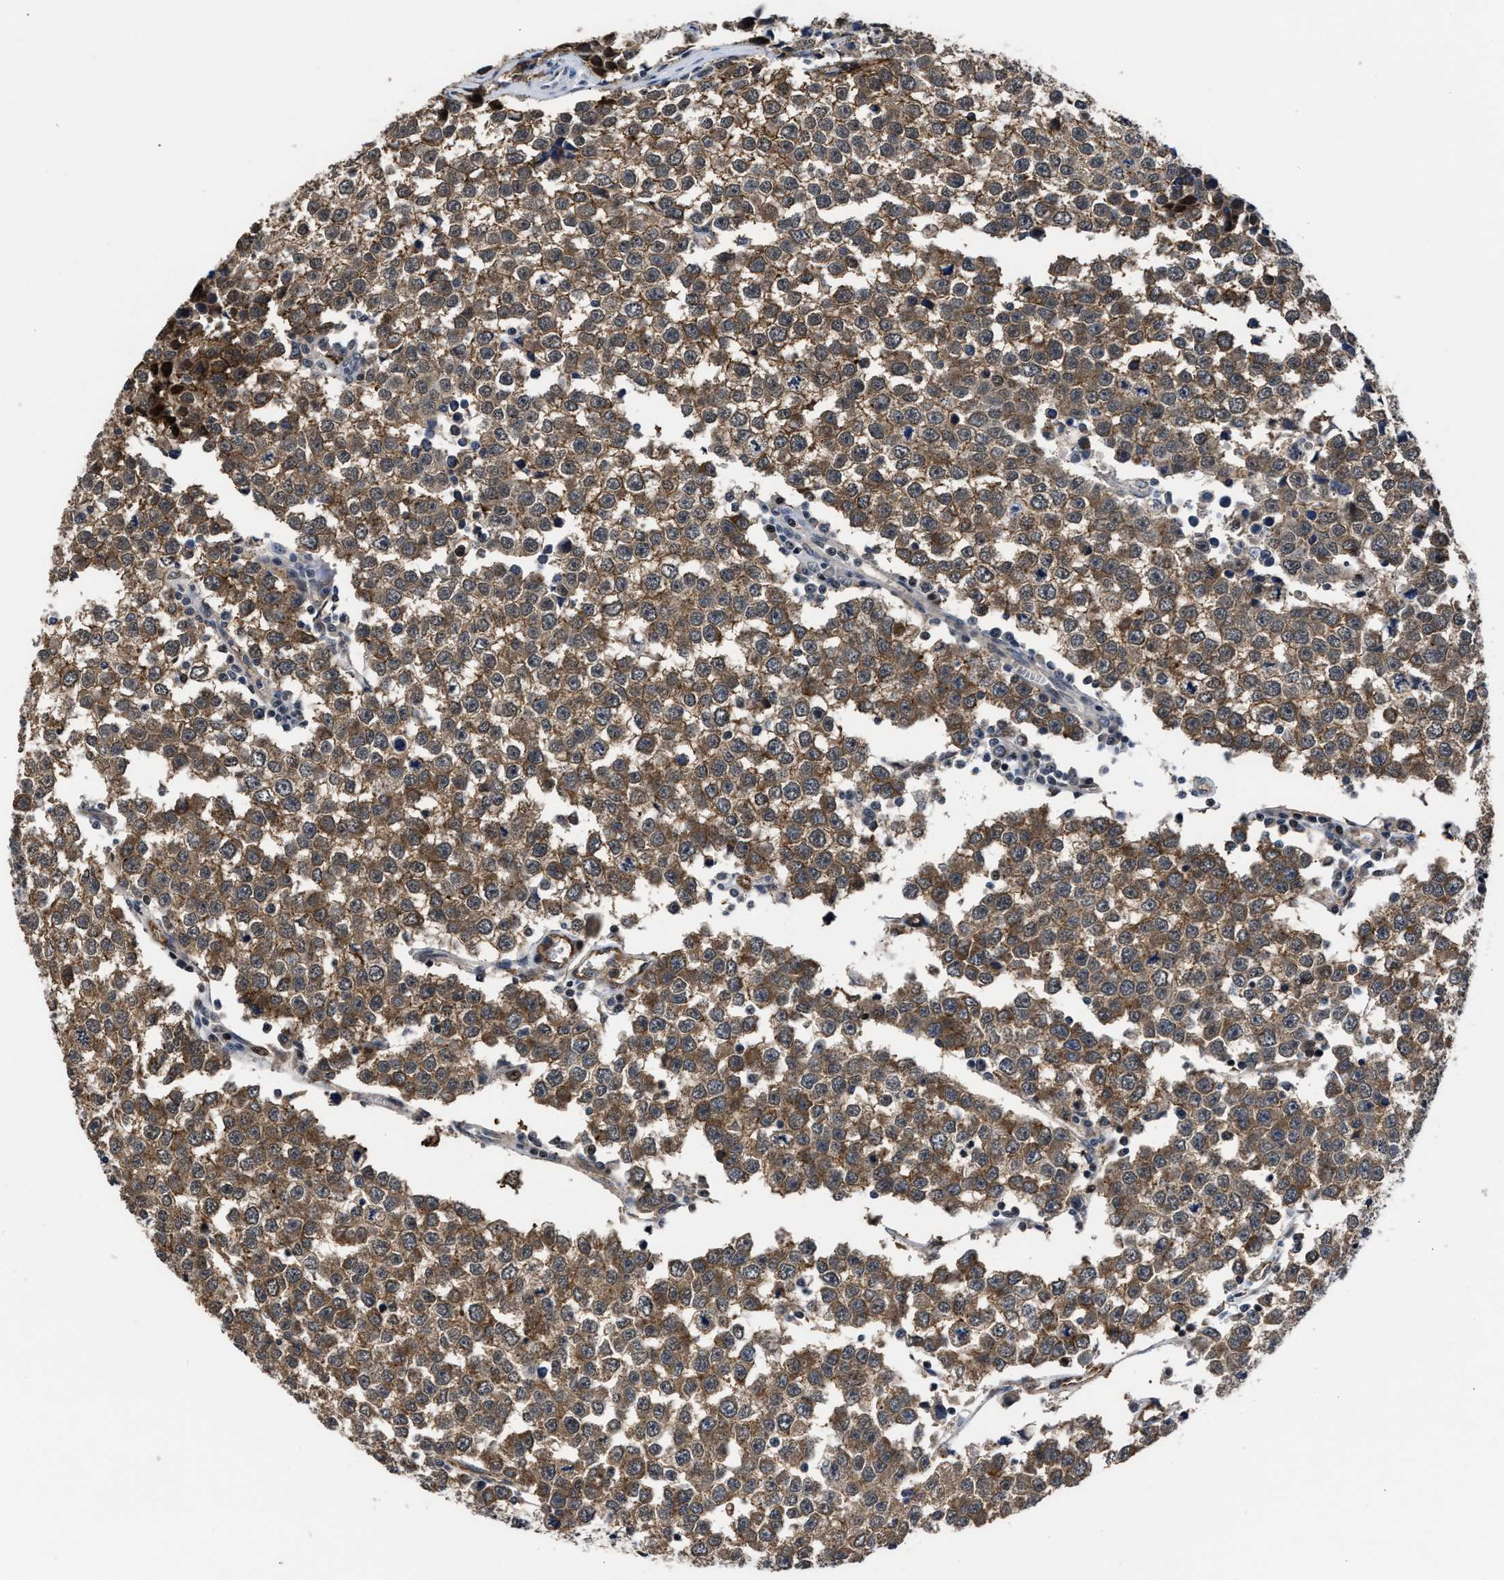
{"staining": {"intensity": "moderate", "quantity": ">75%", "location": "cytoplasmic/membranous"}, "tissue": "testis cancer", "cell_type": "Tumor cells", "image_type": "cancer", "snomed": [{"axis": "morphology", "description": "Seminoma, NOS"}, {"axis": "morphology", "description": "Carcinoma, Embryonal, NOS"}, {"axis": "topography", "description": "Testis"}], "caption": "IHC of testis cancer (embryonal carcinoma) shows medium levels of moderate cytoplasmic/membranous positivity in approximately >75% of tumor cells. The staining was performed using DAB to visualize the protein expression in brown, while the nuclei were stained in blue with hematoxylin (Magnification: 20x).", "gene": "MARCKSL1", "patient": {"sex": "male", "age": 52}}